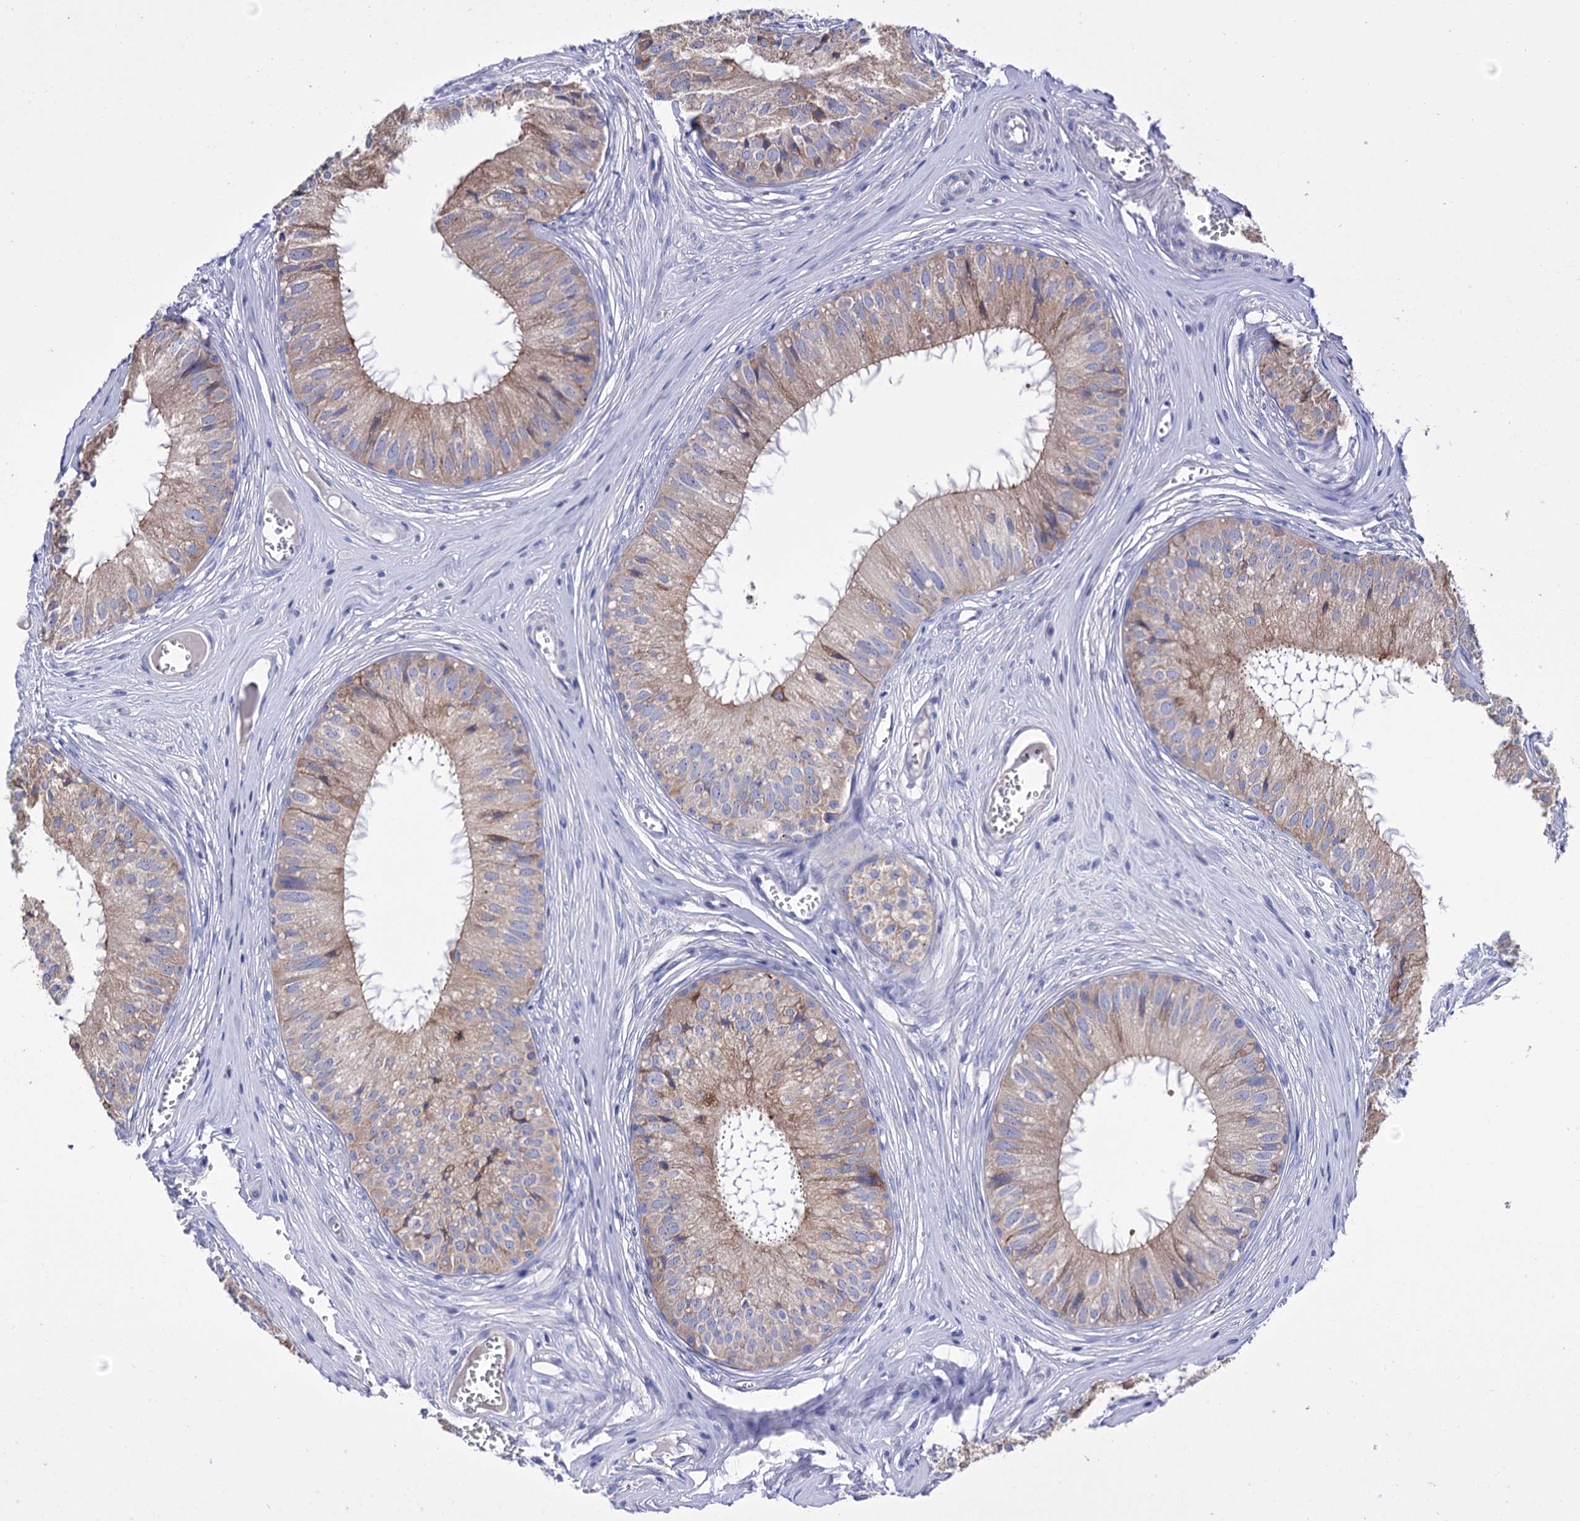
{"staining": {"intensity": "weak", "quantity": "<25%", "location": "cytoplasmic/membranous"}, "tissue": "epididymis", "cell_type": "Glandular cells", "image_type": "normal", "snomed": [{"axis": "morphology", "description": "Normal tissue, NOS"}, {"axis": "topography", "description": "Epididymis"}], "caption": "Immunohistochemistry photomicrograph of unremarkable epididymis: human epididymis stained with DAB (3,3'-diaminobenzidine) reveals no significant protein expression in glandular cells. The staining was performed using DAB to visualize the protein expression in brown, while the nuclei were stained in blue with hematoxylin (Magnification: 20x).", "gene": "BBS4", "patient": {"sex": "male", "age": 36}}